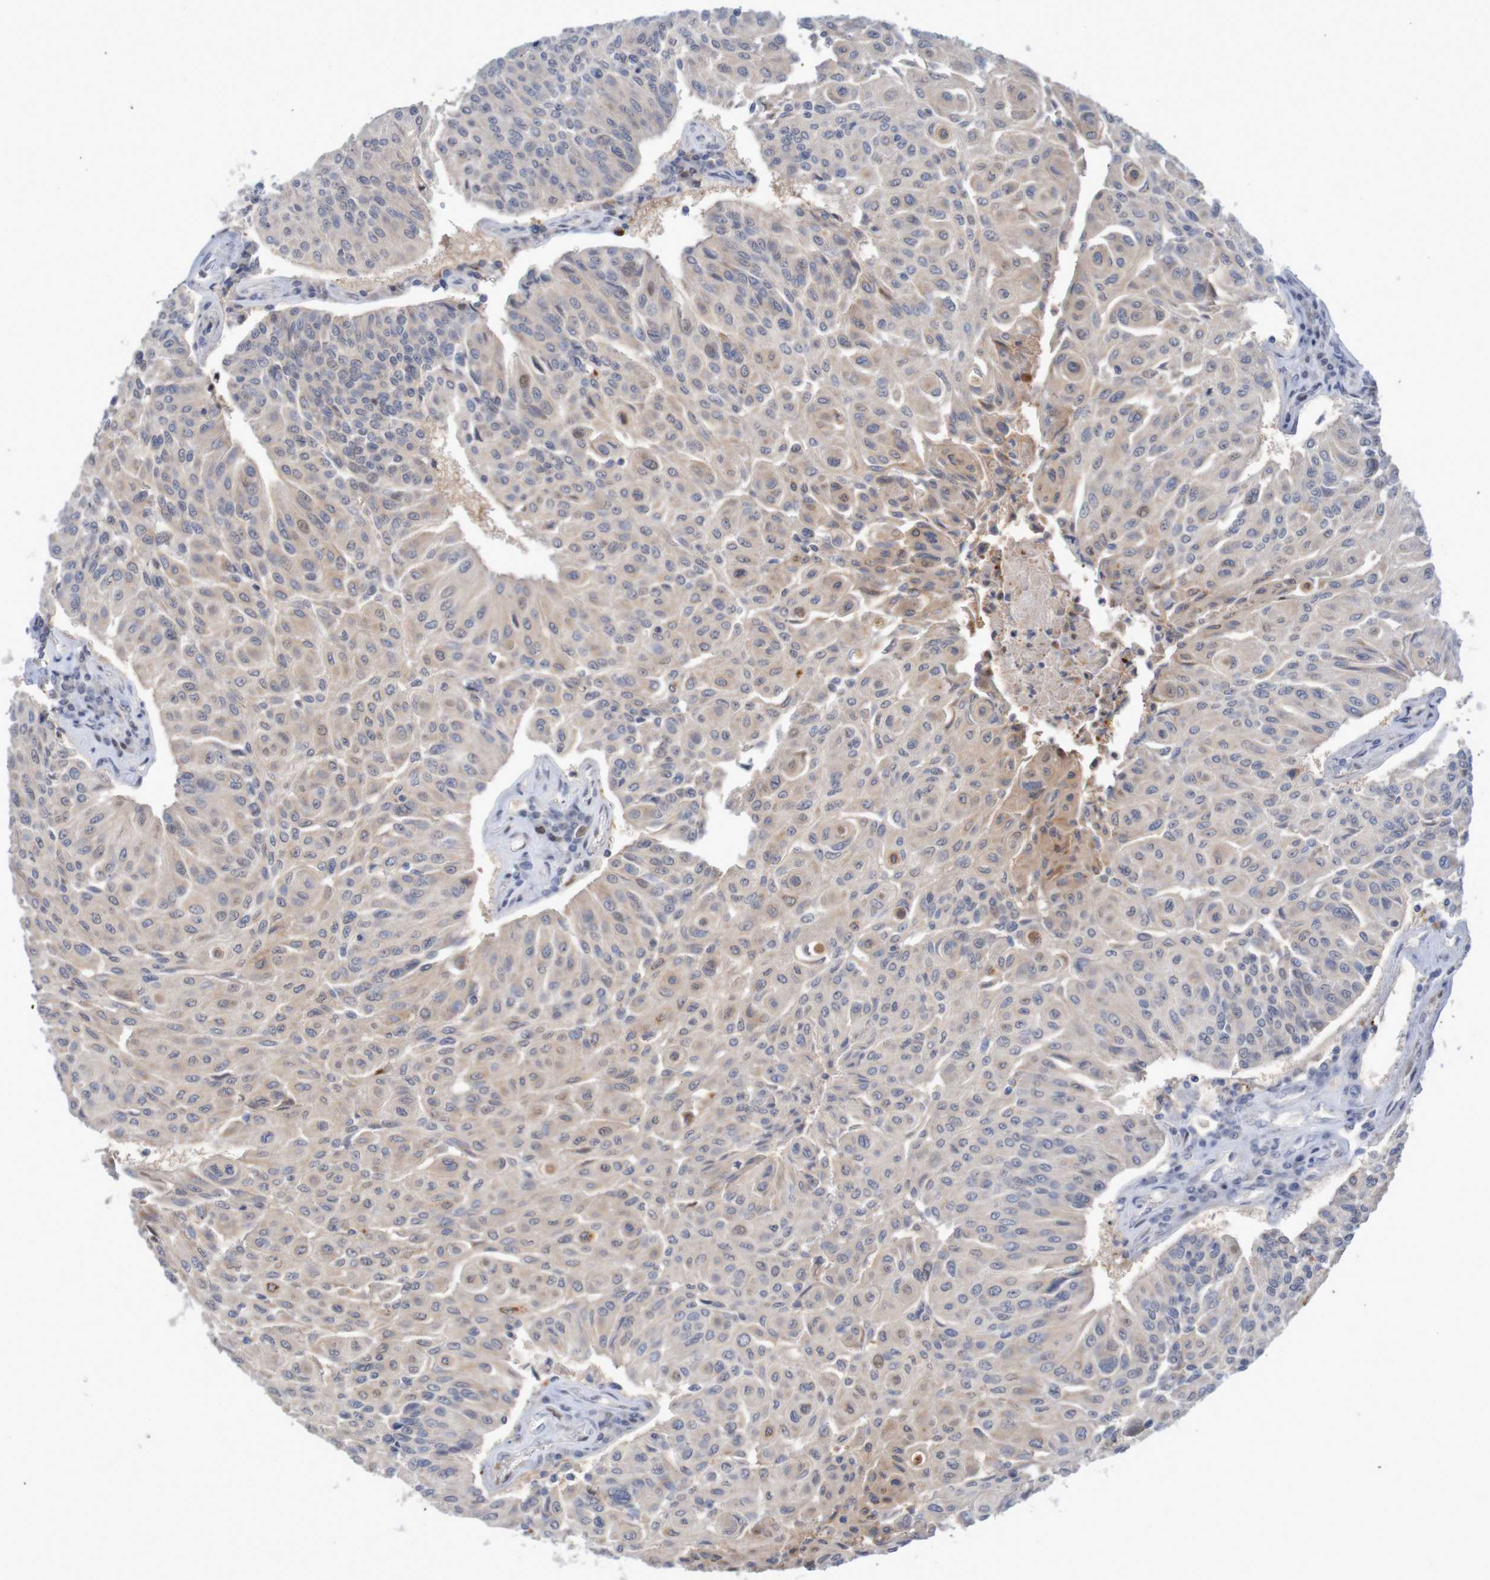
{"staining": {"intensity": "moderate", "quantity": "<25%", "location": "cytoplasmic/membranous"}, "tissue": "urothelial cancer", "cell_type": "Tumor cells", "image_type": "cancer", "snomed": [{"axis": "morphology", "description": "Urothelial carcinoma, High grade"}, {"axis": "topography", "description": "Urinary bladder"}], "caption": "Protein analysis of urothelial carcinoma (high-grade) tissue exhibits moderate cytoplasmic/membranous staining in approximately <25% of tumor cells.", "gene": "FBP2", "patient": {"sex": "male", "age": 66}}